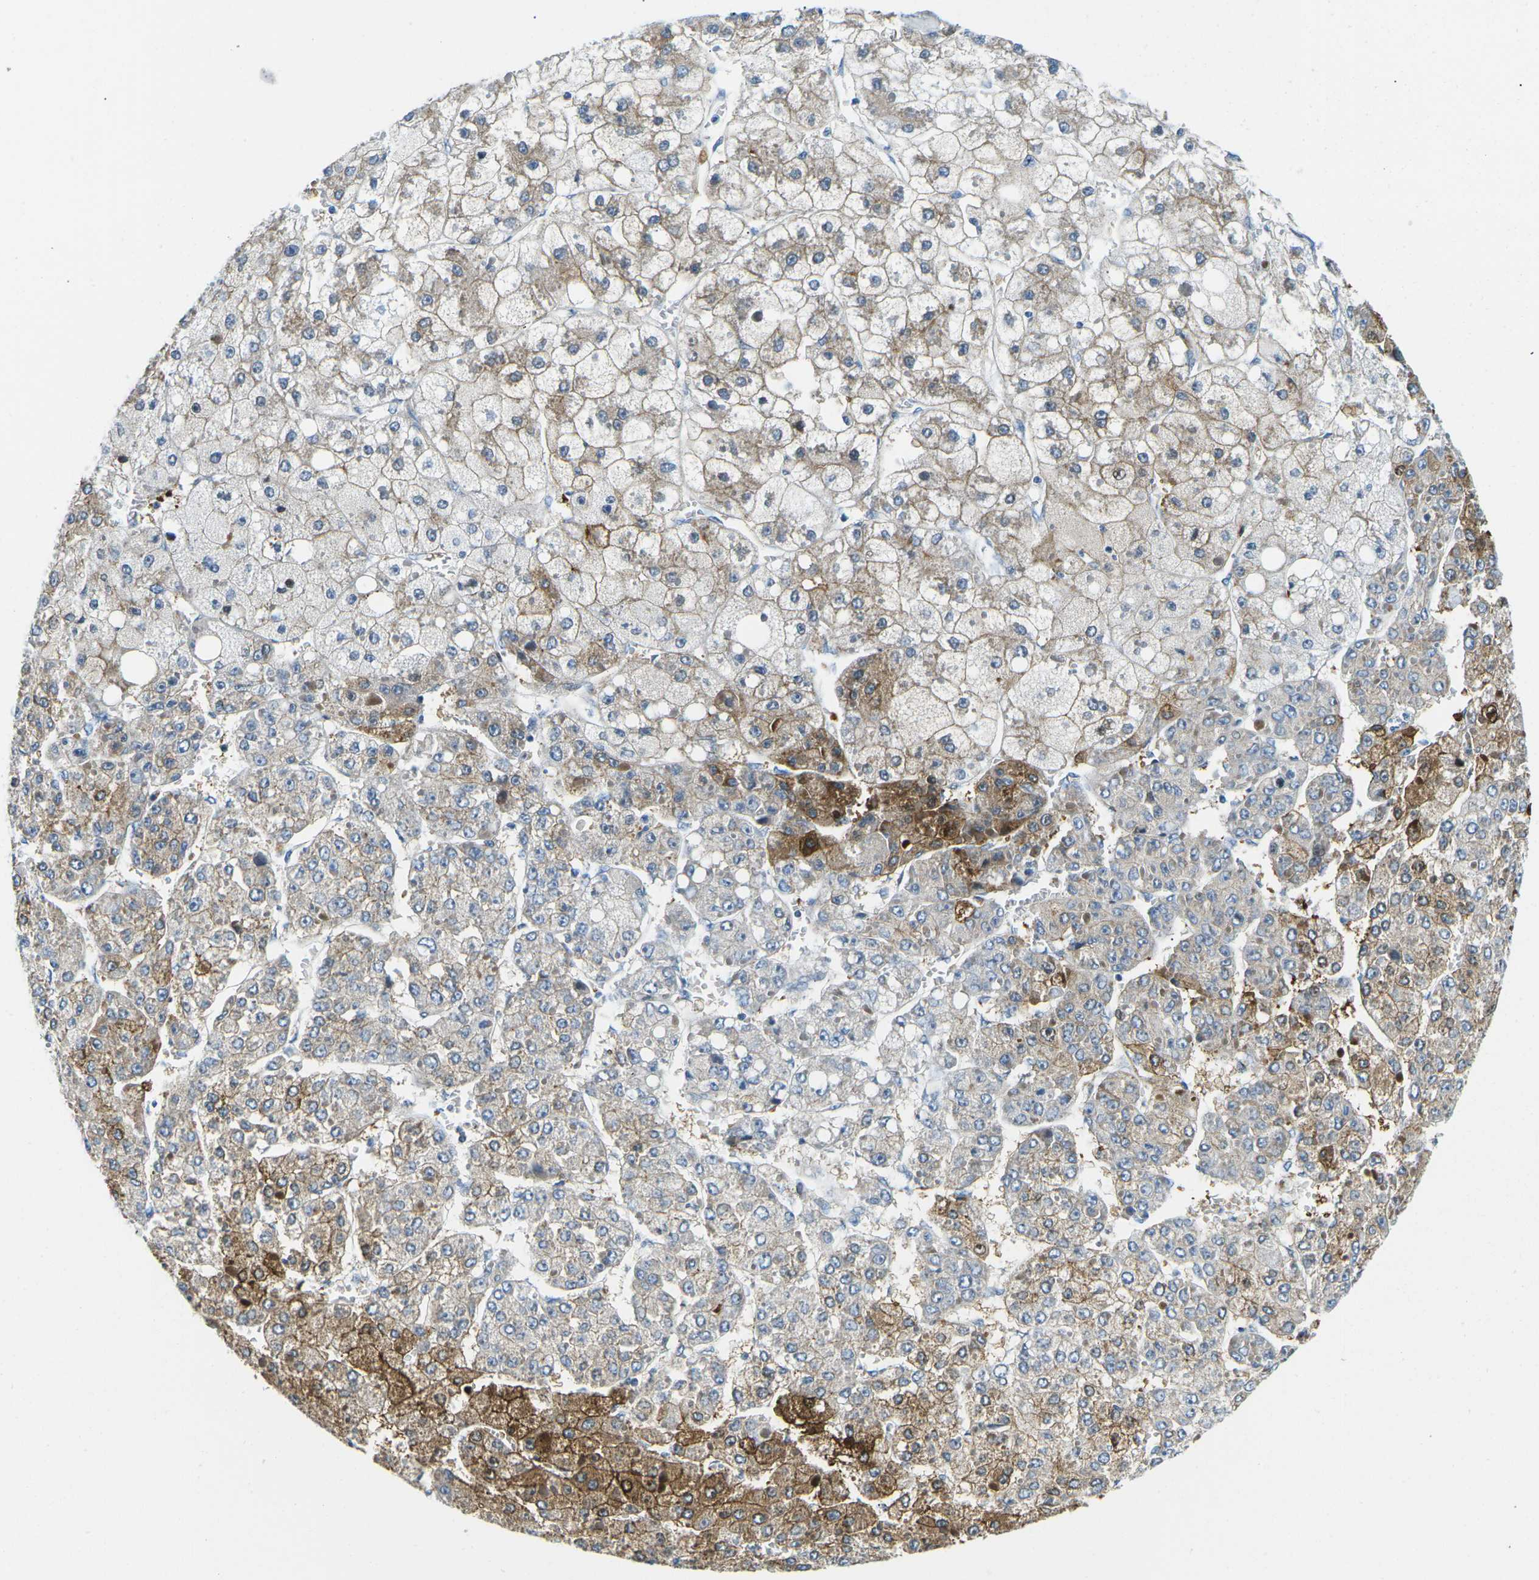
{"staining": {"intensity": "moderate", "quantity": "25%-75%", "location": "cytoplasmic/membranous"}, "tissue": "liver cancer", "cell_type": "Tumor cells", "image_type": "cancer", "snomed": [{"axis": "morphology", "description": "Carcinoma, Hepatocellular, NOS"}, {"axis": "topography", "description": "Liver"}], "caption": "Protein analysis of liver hepatocellular carcinoma tissue reveals moderate cytoplasmic/membranous staining in approximately 25%-75% of tumor cells.", "gene": "CFB", "patient": {"sex": "female", "age": 73}}